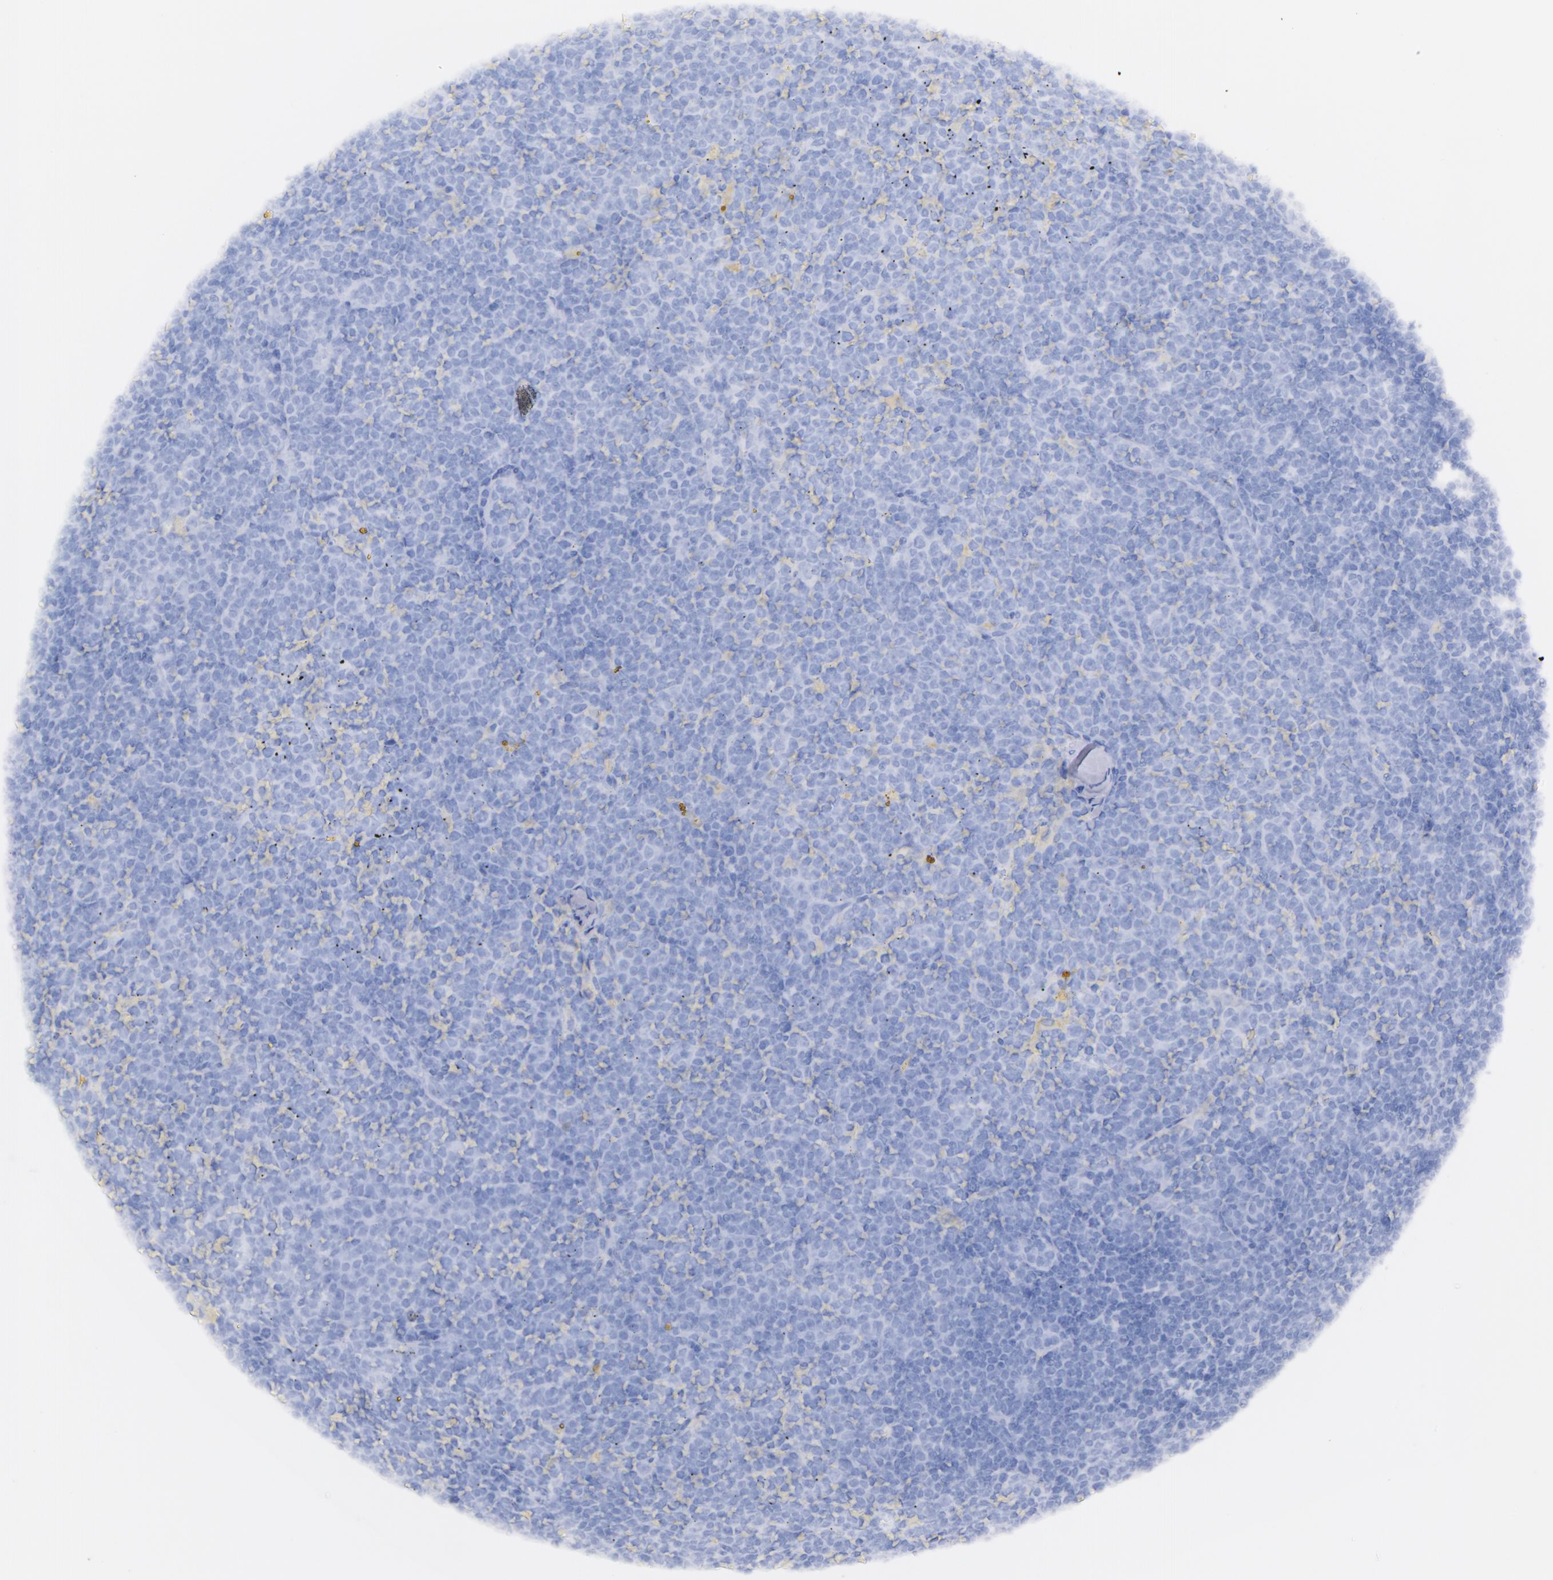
{"staining": {"intensity": "negative", "quantity": "none", "location": "none"}, "tissue": "lymphoma", "cell_type": "Tumor cells", "image_type": "cancer", "snomed": [{"axis": "morphology", "description": "Malignant lymphoma, non-Hodgkin's type, Low grade"}, {"axis": "topography", "description": "Lymph node"}], "caption": "This is an immunohistochemistry micrograph of low-grade malignant lymphoma, non-Hodgkin's type. There is no staining in tumor cells.", "gene": "CD44", "patient": {"sex": "male", "age": 50}}